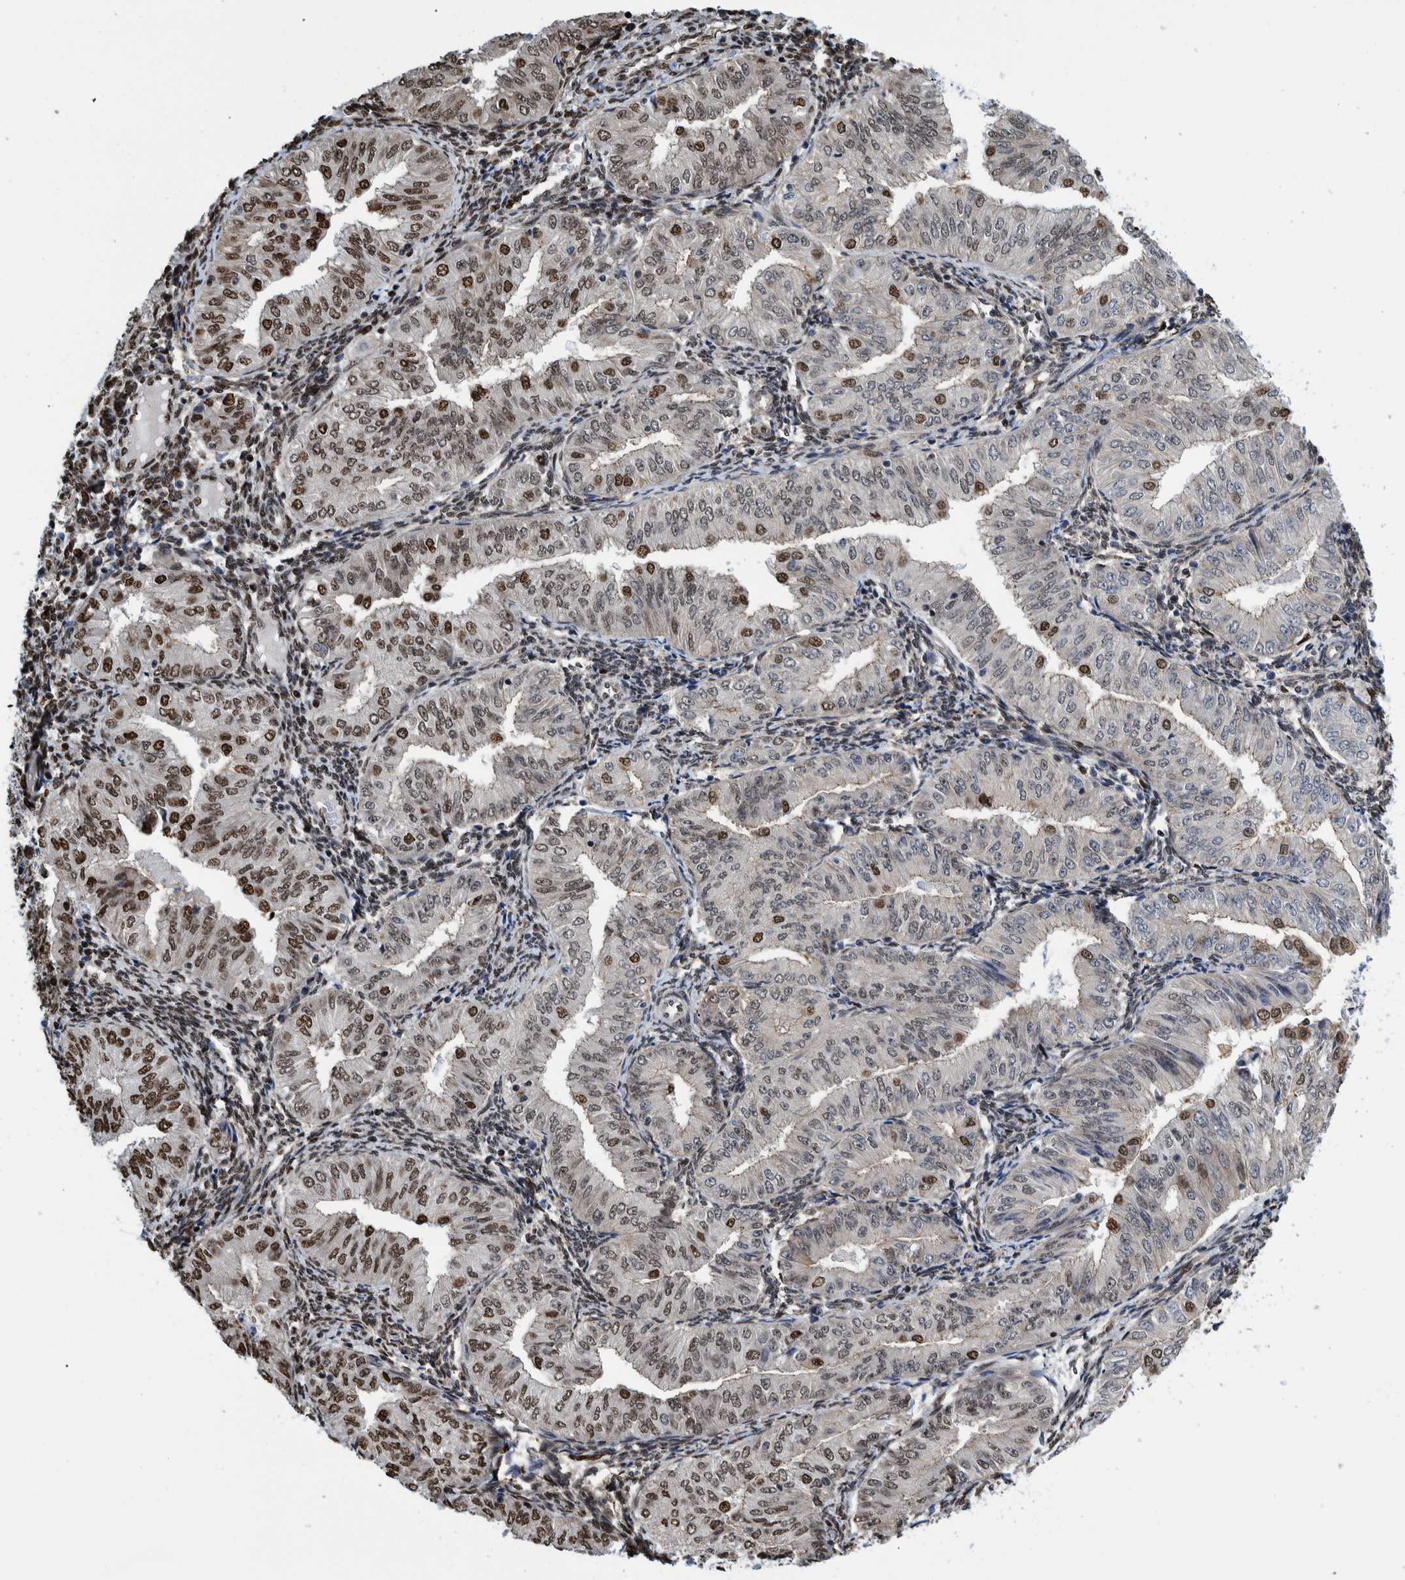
{"staining": {"intensity": "strong", "quantity": "<25%", "location": "nuclear"}, "tissue": "endometrial cancer", "cell_type": "Tumor cells", "image_type": "cancer", "snomed": [{"axis": "morphology", "description": "Normal tissue, NOS"}, {"axis": "morphology", "description": "Adenocarcinoma, NOS"}, {"axis": "topography", "description": "Endometrium"}], "caption": "A medium amount of strong nuclear staining is identified in about <25% of tumor cells in endometrial cancer (adenocarcinoma) tissue.", "gene": "HEATR9", "patient": {"sex": "female", "age": 53}}